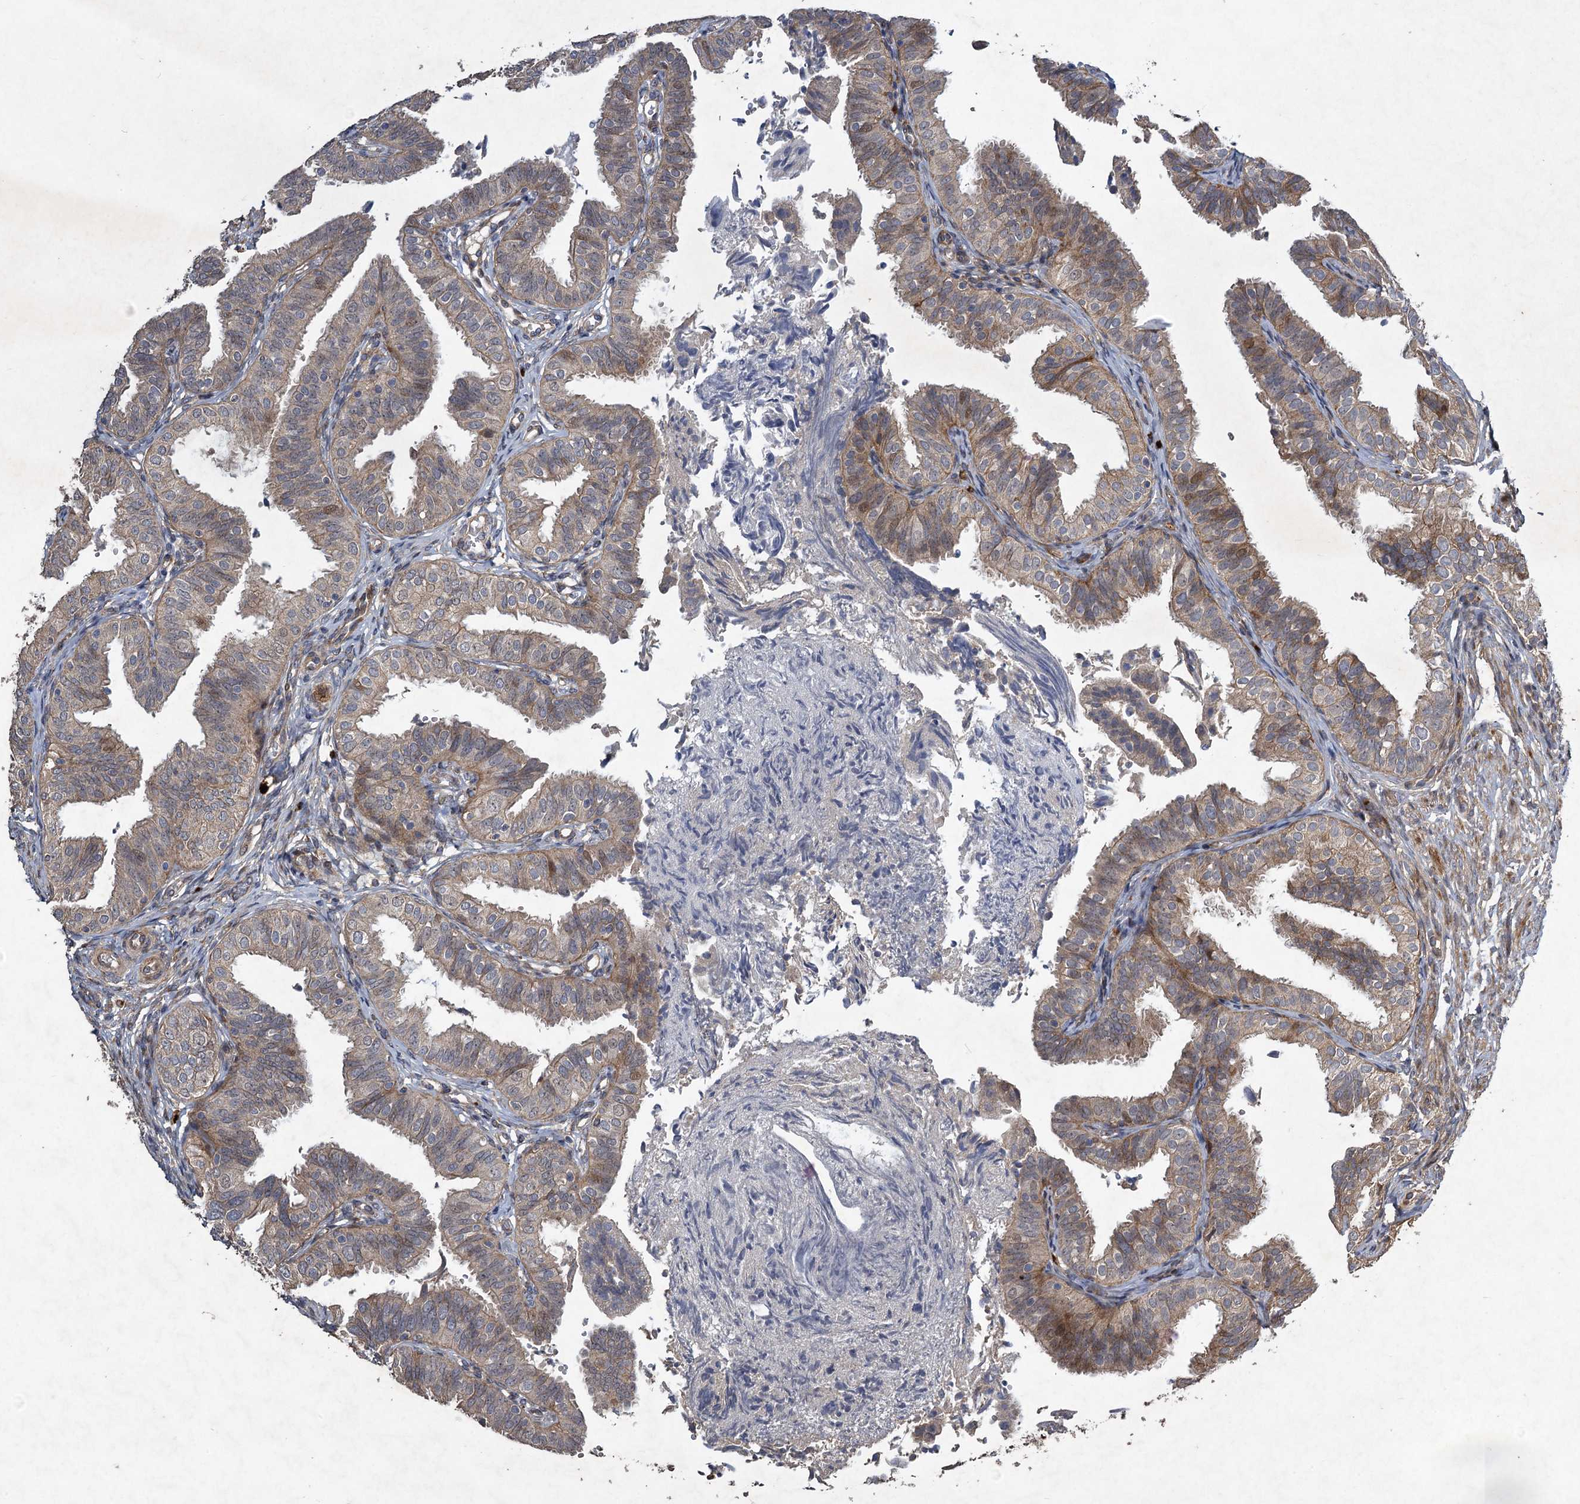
{"staining": {"intensity": "weak", "quantity": "25%-75%", "location": "cytoplasmic/membranous"}, "tissue": "fallopian tube", "cell_type": "Glandular cells", "image_type": "normal", "snomed": [{"axis": "morphology", "description": "Normal tissue, NOS"}, {"axis": "topography", "description": "Fallopian tube"}], "caption": "Protein staining shows weak cytoplasmic/membranous positivity in approximately 25%-75% of glandular cells in unremarkable fallopian tube.", "gene": "NUDT22", "patient": {"sex": "female", "age": 35}}